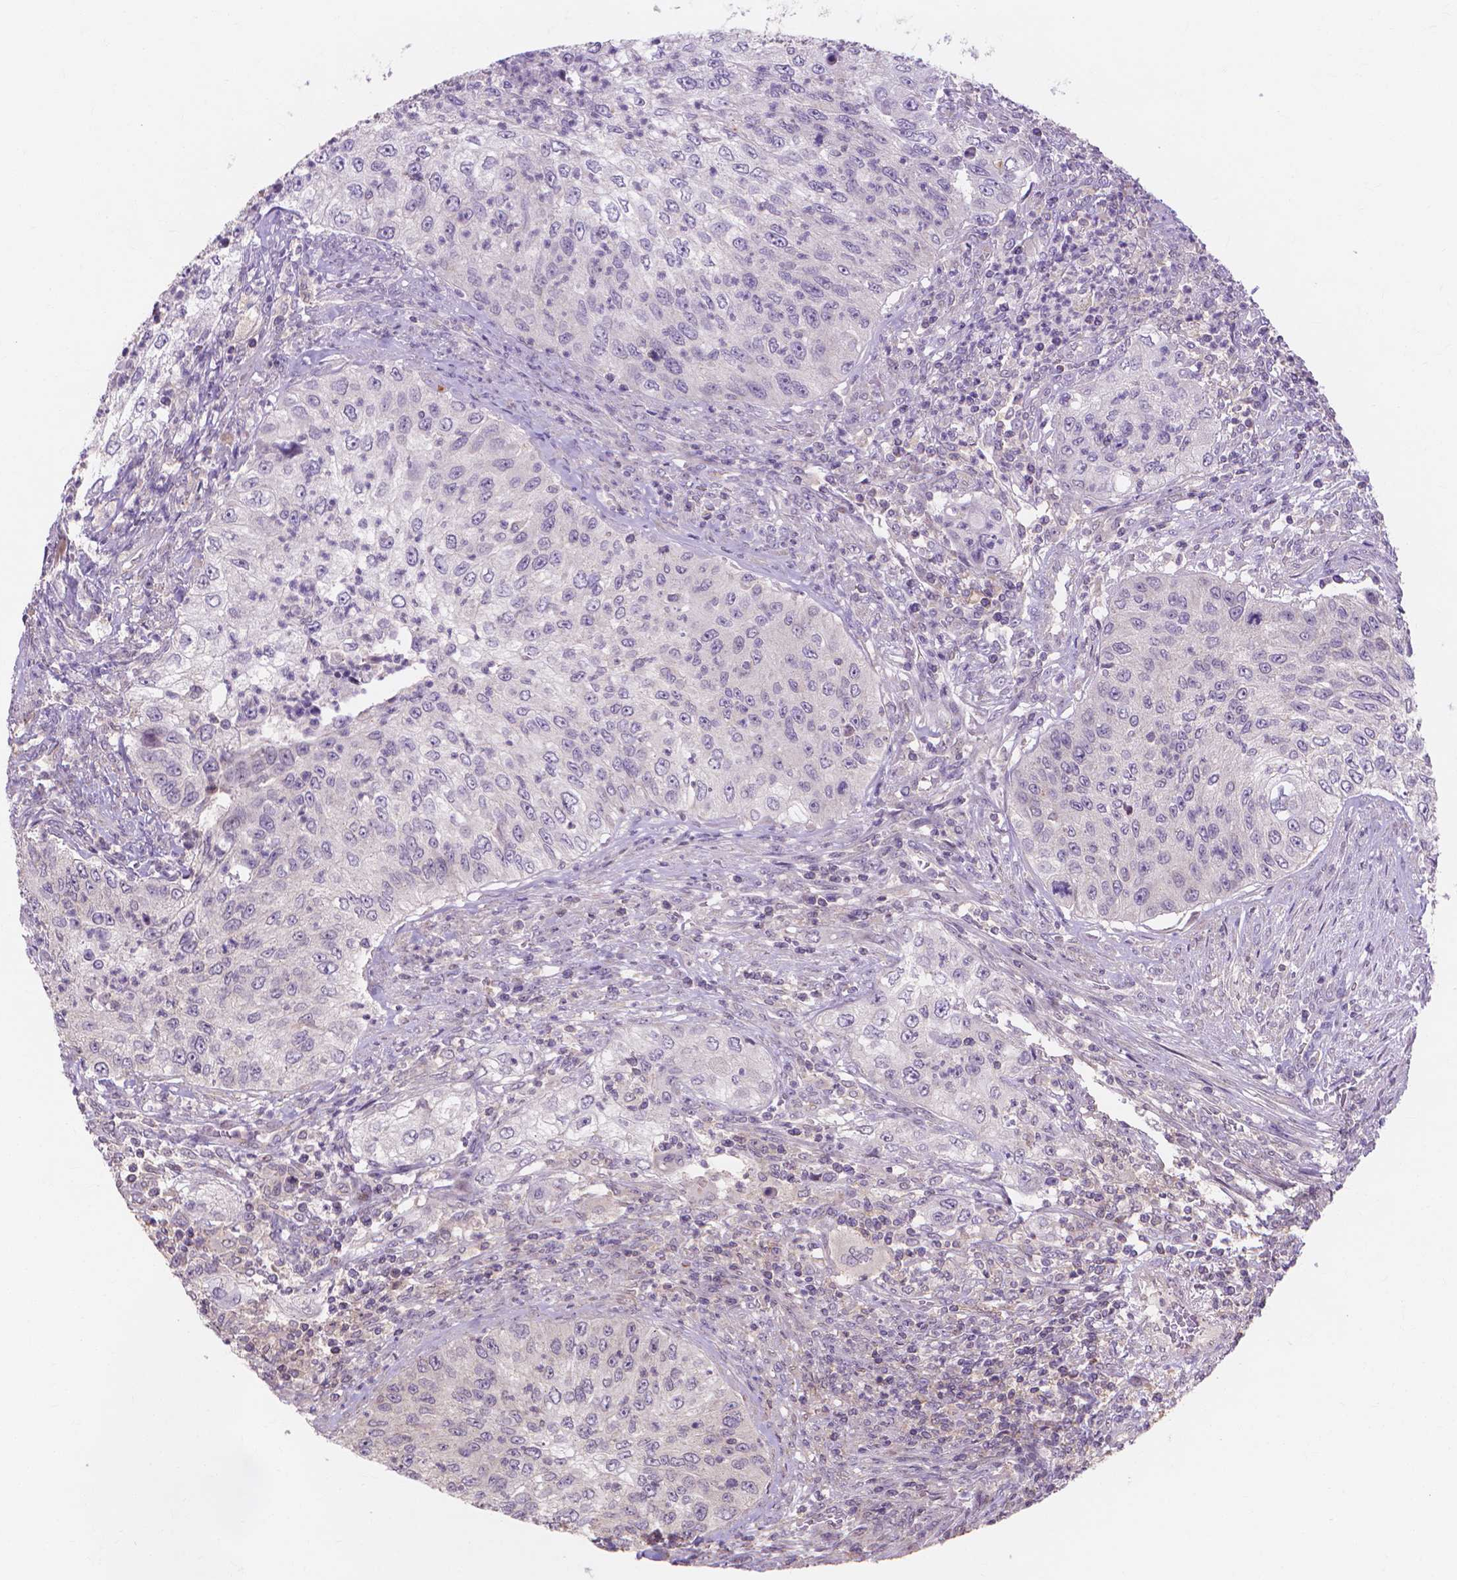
{"staining": {"intensity": "negative", "quantity": "none", "location": "none"}, "tissue": "urothelial cancer", "cell_type": "Tumor cells", "image_type": "cancer", "snomed": [{"axis": "morphology", "description": "Urothelial carcinoma, High grade"}, {"axis": "topography", "description": "Urinary bladder"}], "caption": "Human urothelial cancer stained for a protein using immunohistochemistry (IHC) exhibits no positivity in tumor cells.", "gene": "PRDM13", "patient": {"sex": "female", "age": 60}}